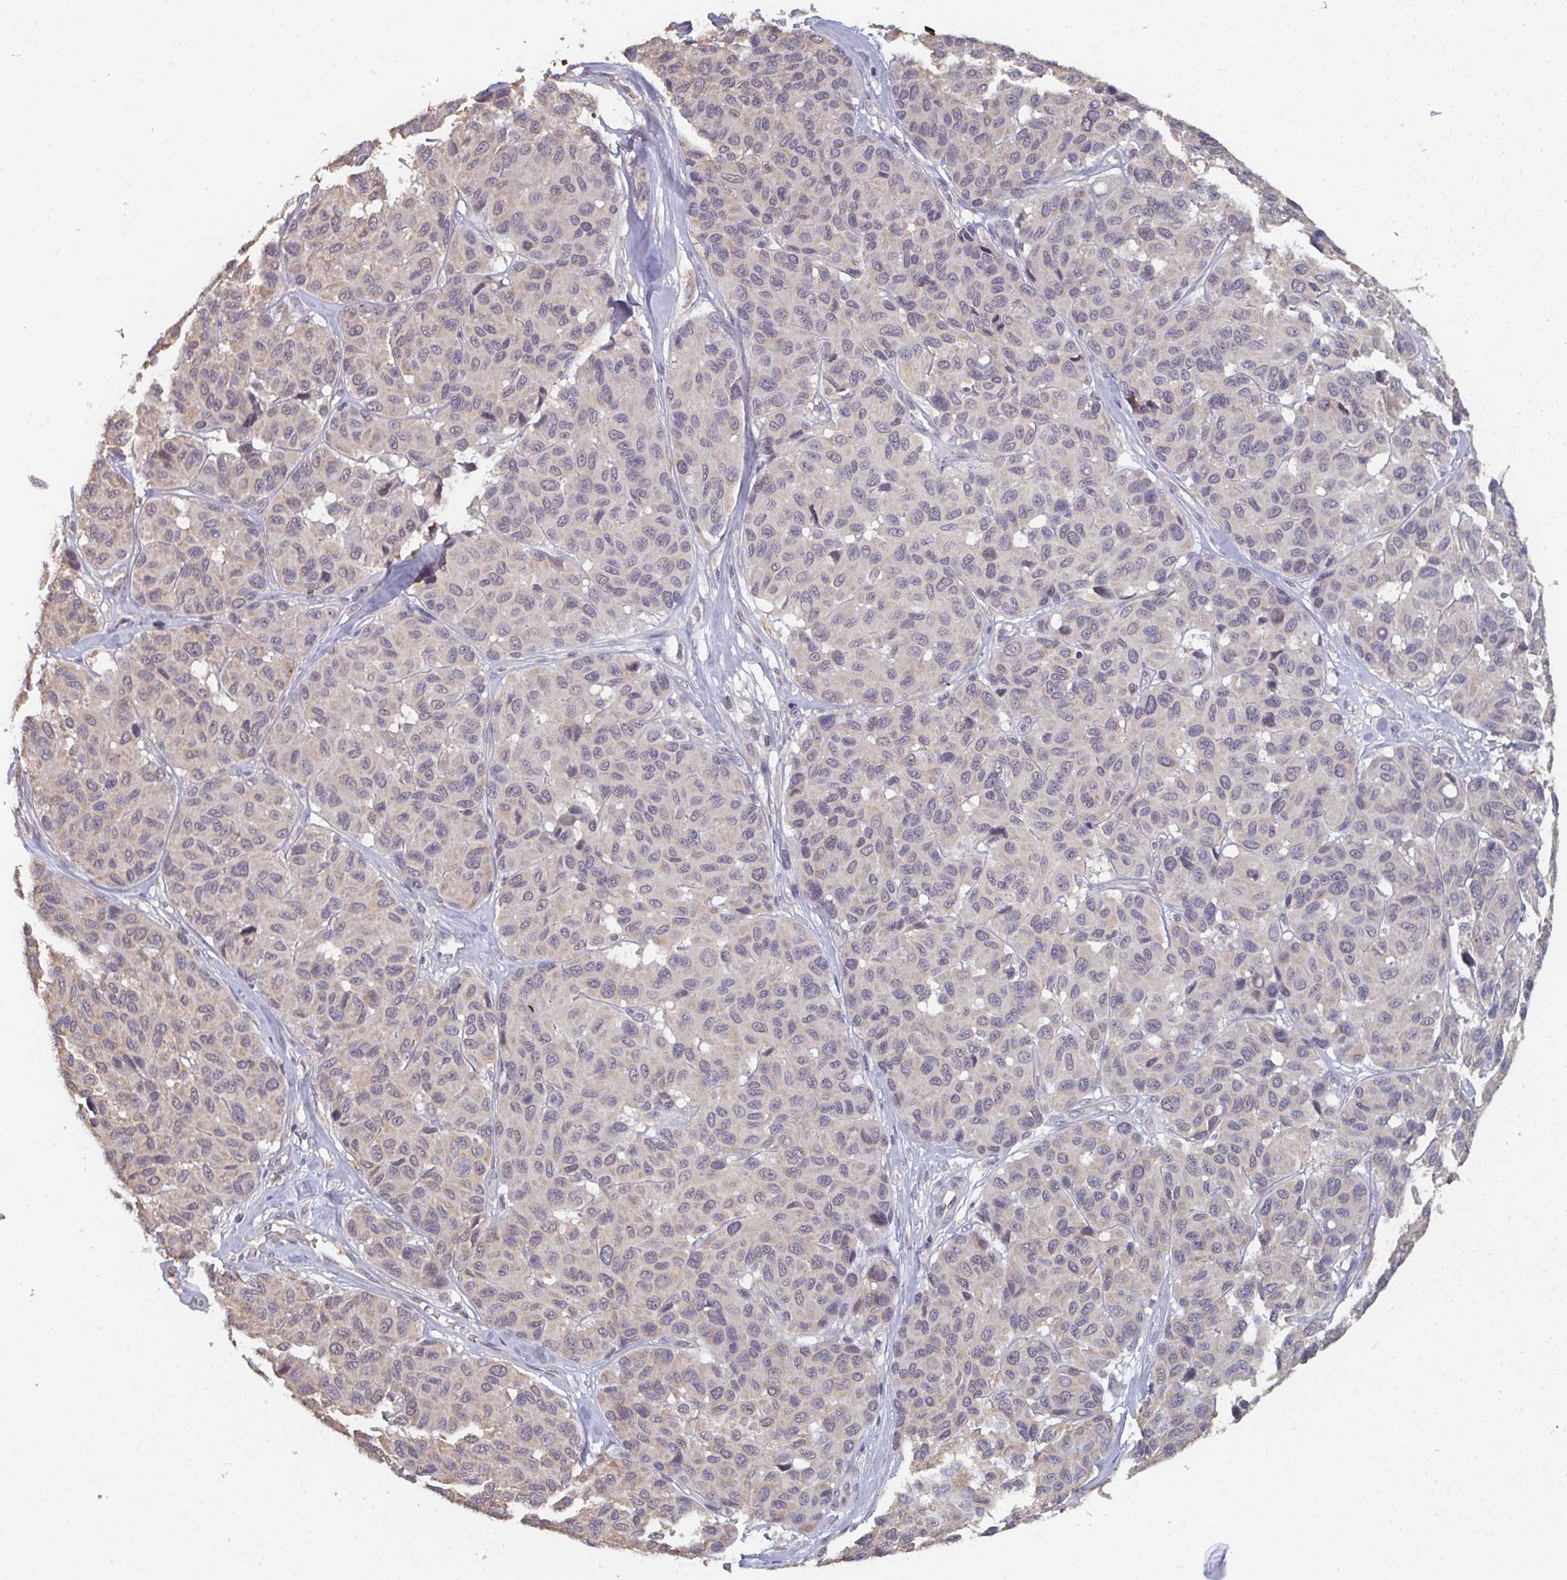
{"staining": {"intensity": "negative", "quantity": "none", "location": "none"}, "tissue": "melanoma", "cell_type": "Tumor cells", "image_type": "cancer", "snomed": [{"axis": "morphology", "description": "Malignant melanoma, NOS"}, {"axis": "topography", "description": "Skin"}], "caption": "Tumor cells show no significant protein positivity in melanoma.", "gene": "LIX1", "patient": {"sex": "female", "age": 66}}